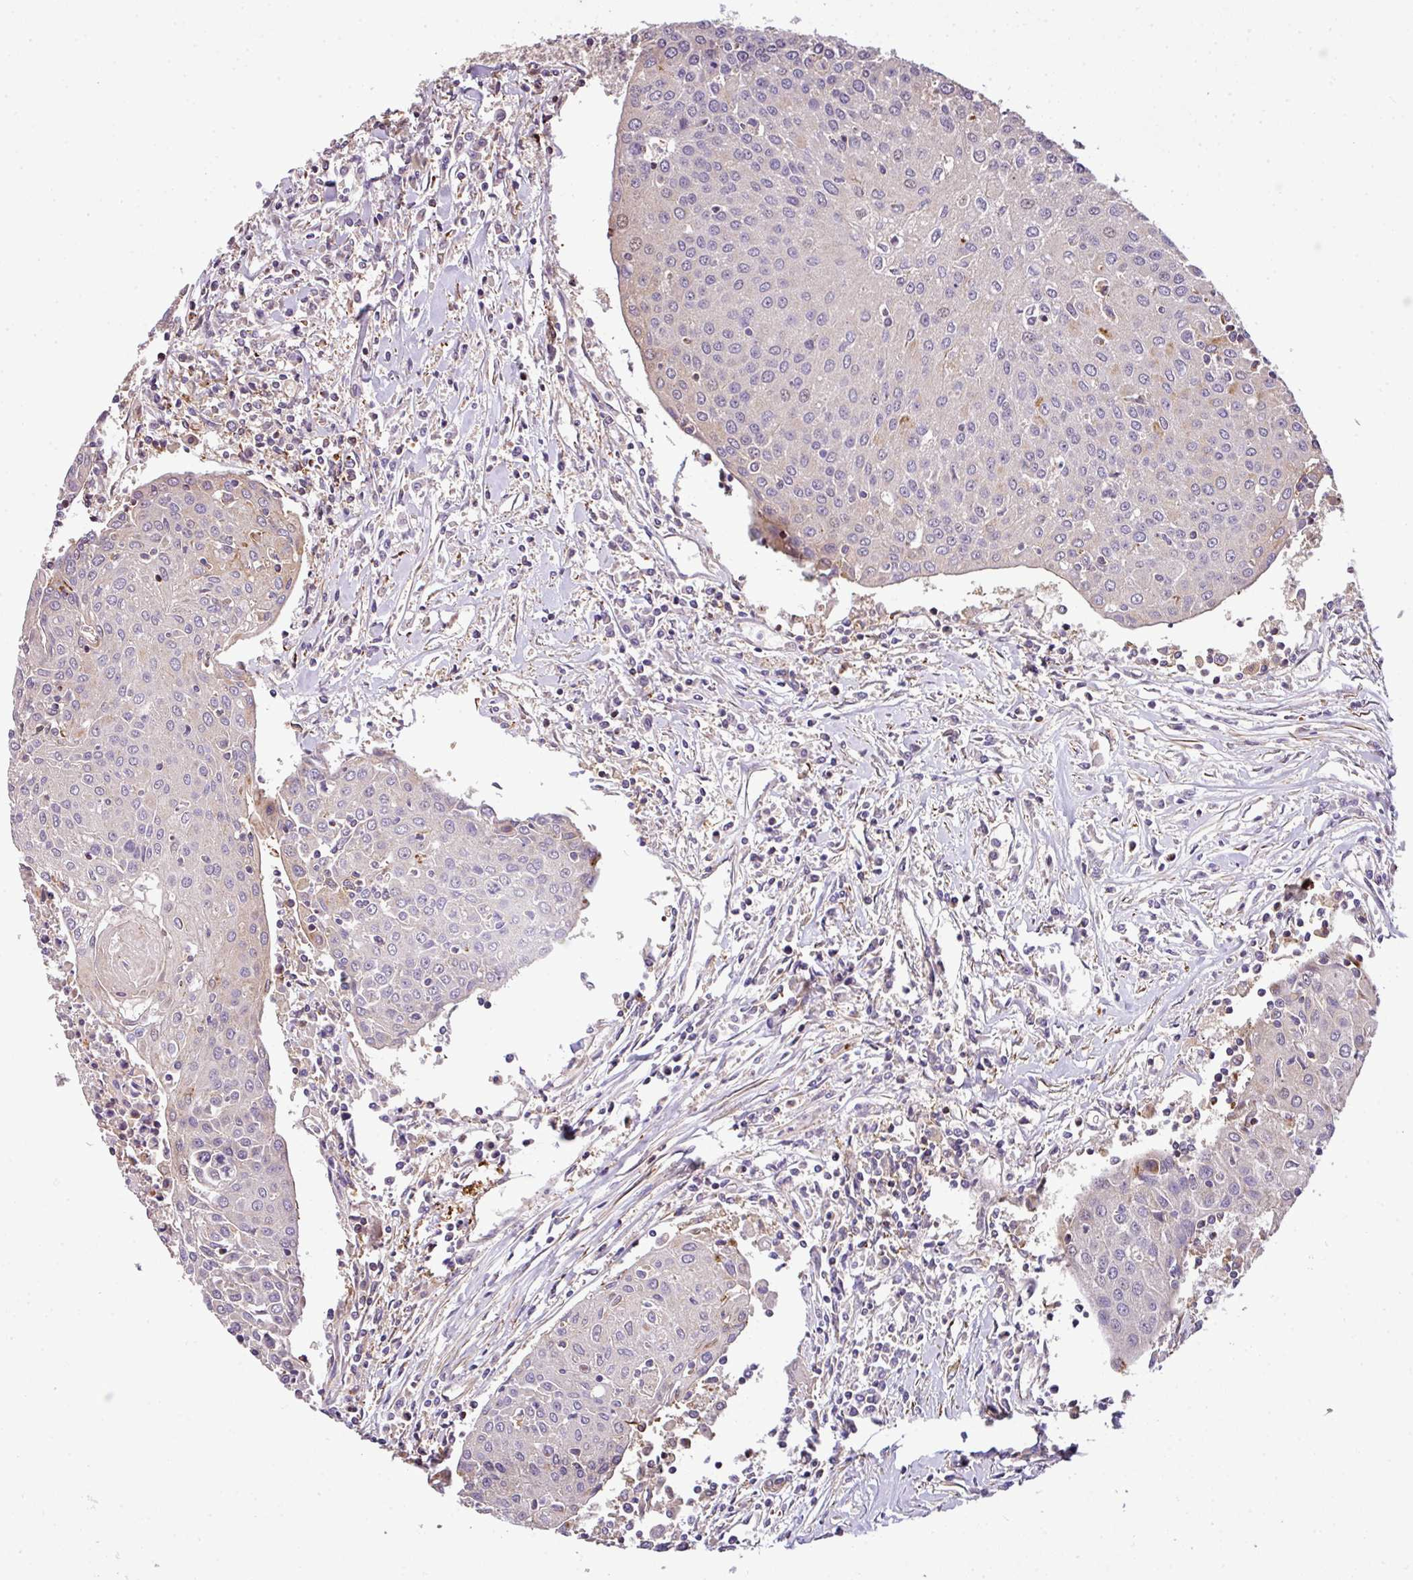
{"staining": {"intensity": "negative", "quantity": "none", "location": "none"}, "tissue": "urothelial cancer", "cell_type": "Tumor cells", "image_type": "cancer", "snomed": [{"axis": "morphology", "description": "Urothelial carcinoma, High grade"}, {"axis": "topography", "description": "Urinary bladder"}], "caption": "The IHC image has no significant staining in tumor cells of urothelial carcinoma (high-grade) tissue.", "gene": "CASS4", "patient": {"sex": "female", "age": 85}}